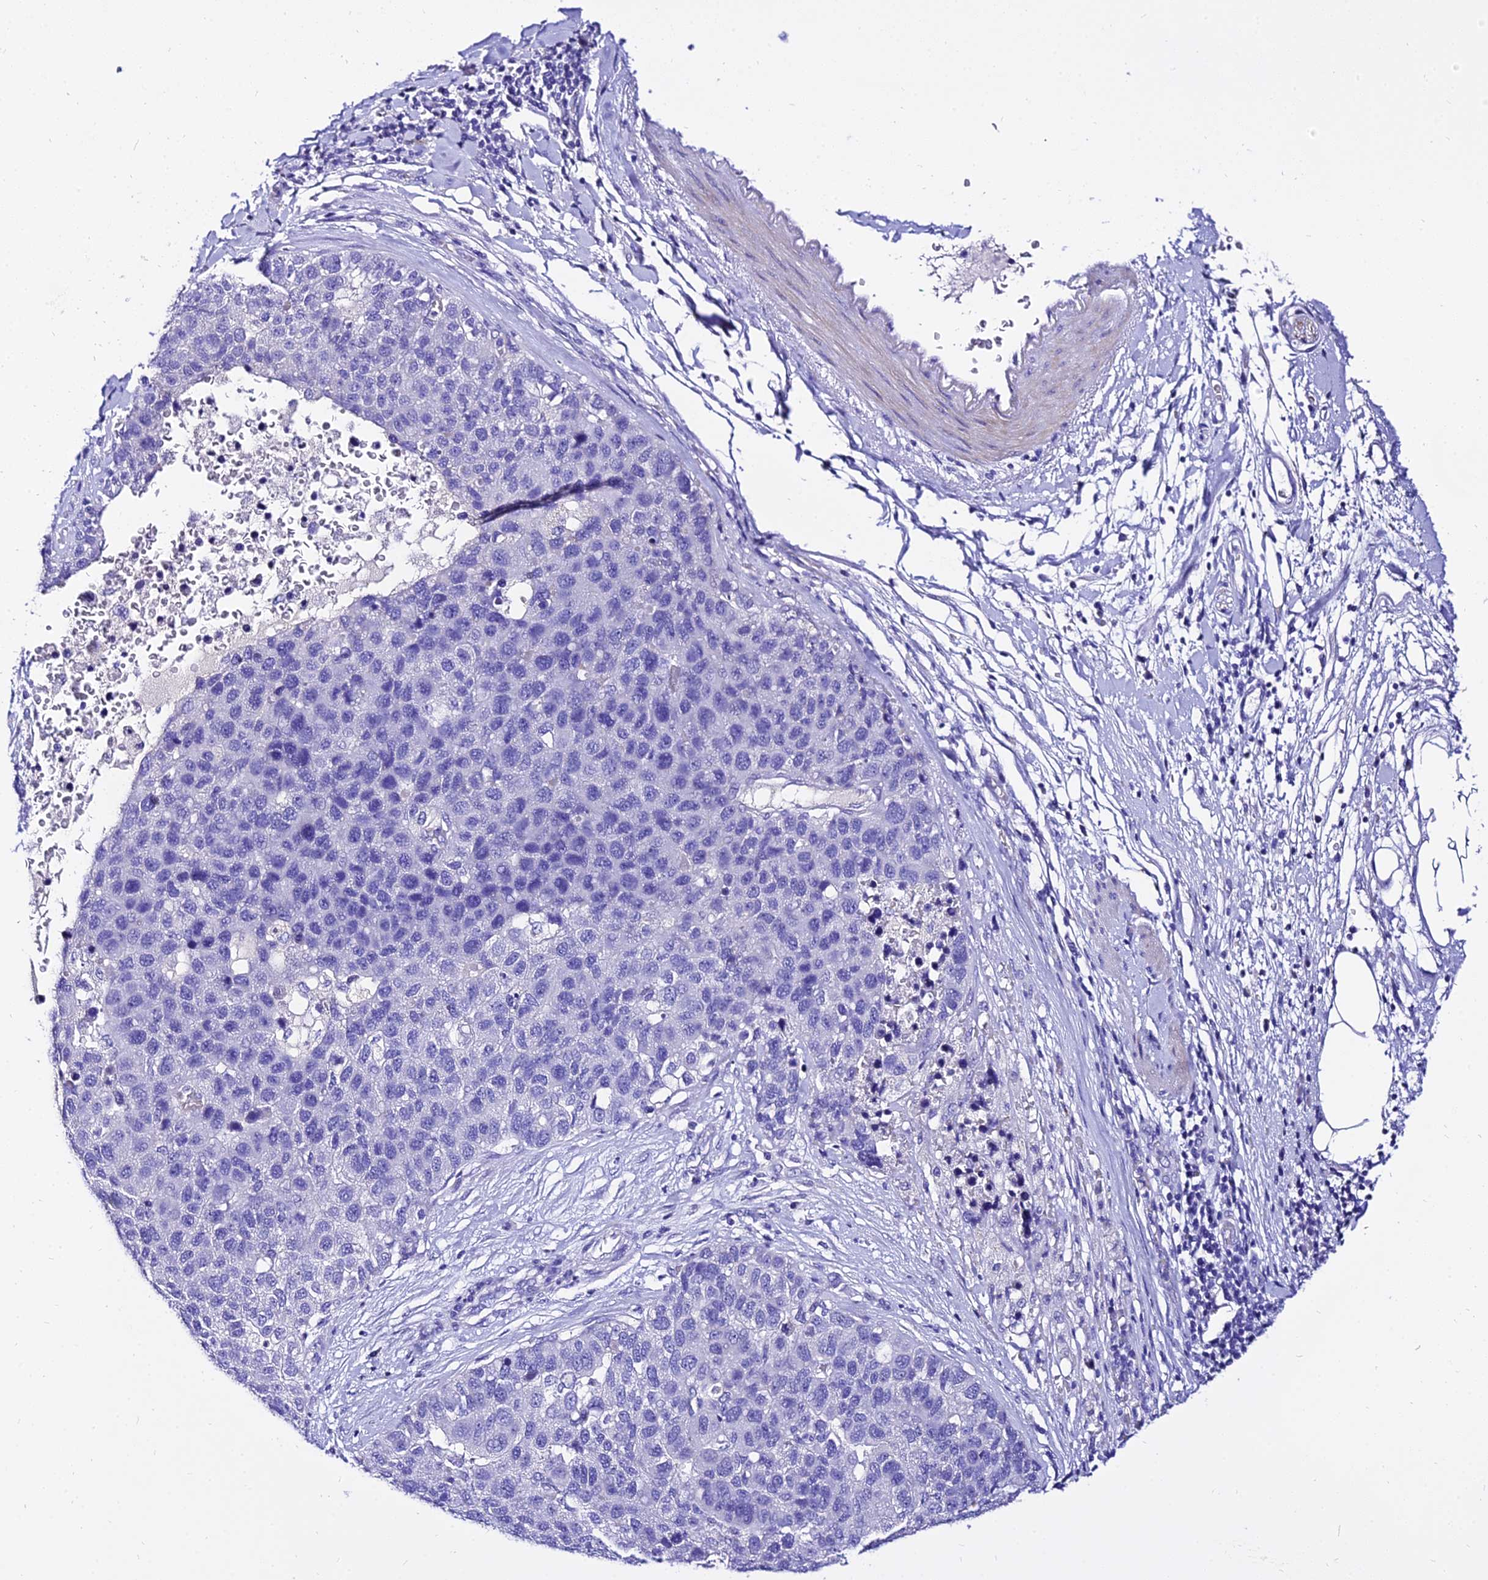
{"staining": {"intensity": "negative", "quantity": "none", "location": "none"}, "tissue": "pancreatic cancer", "cell_type": "Tumor cells", "image_type": "cancer", "snomed": [{"axis": "morphology", "description": "Adenocarcinoma, NOS"}, {"axis": "topography", "description": "Pancreas"}], "caption": "Immunohistochemistry micrograph of neoplastic tissue: pancreatic cancer (adenocarcinoma) stained with DAB (3,3'-diaminobenzidine) demonstrates no significant protein expression in tumor cells.", "gene": "DEFB106A", "patient": {"sex": "female", "age": 61}}